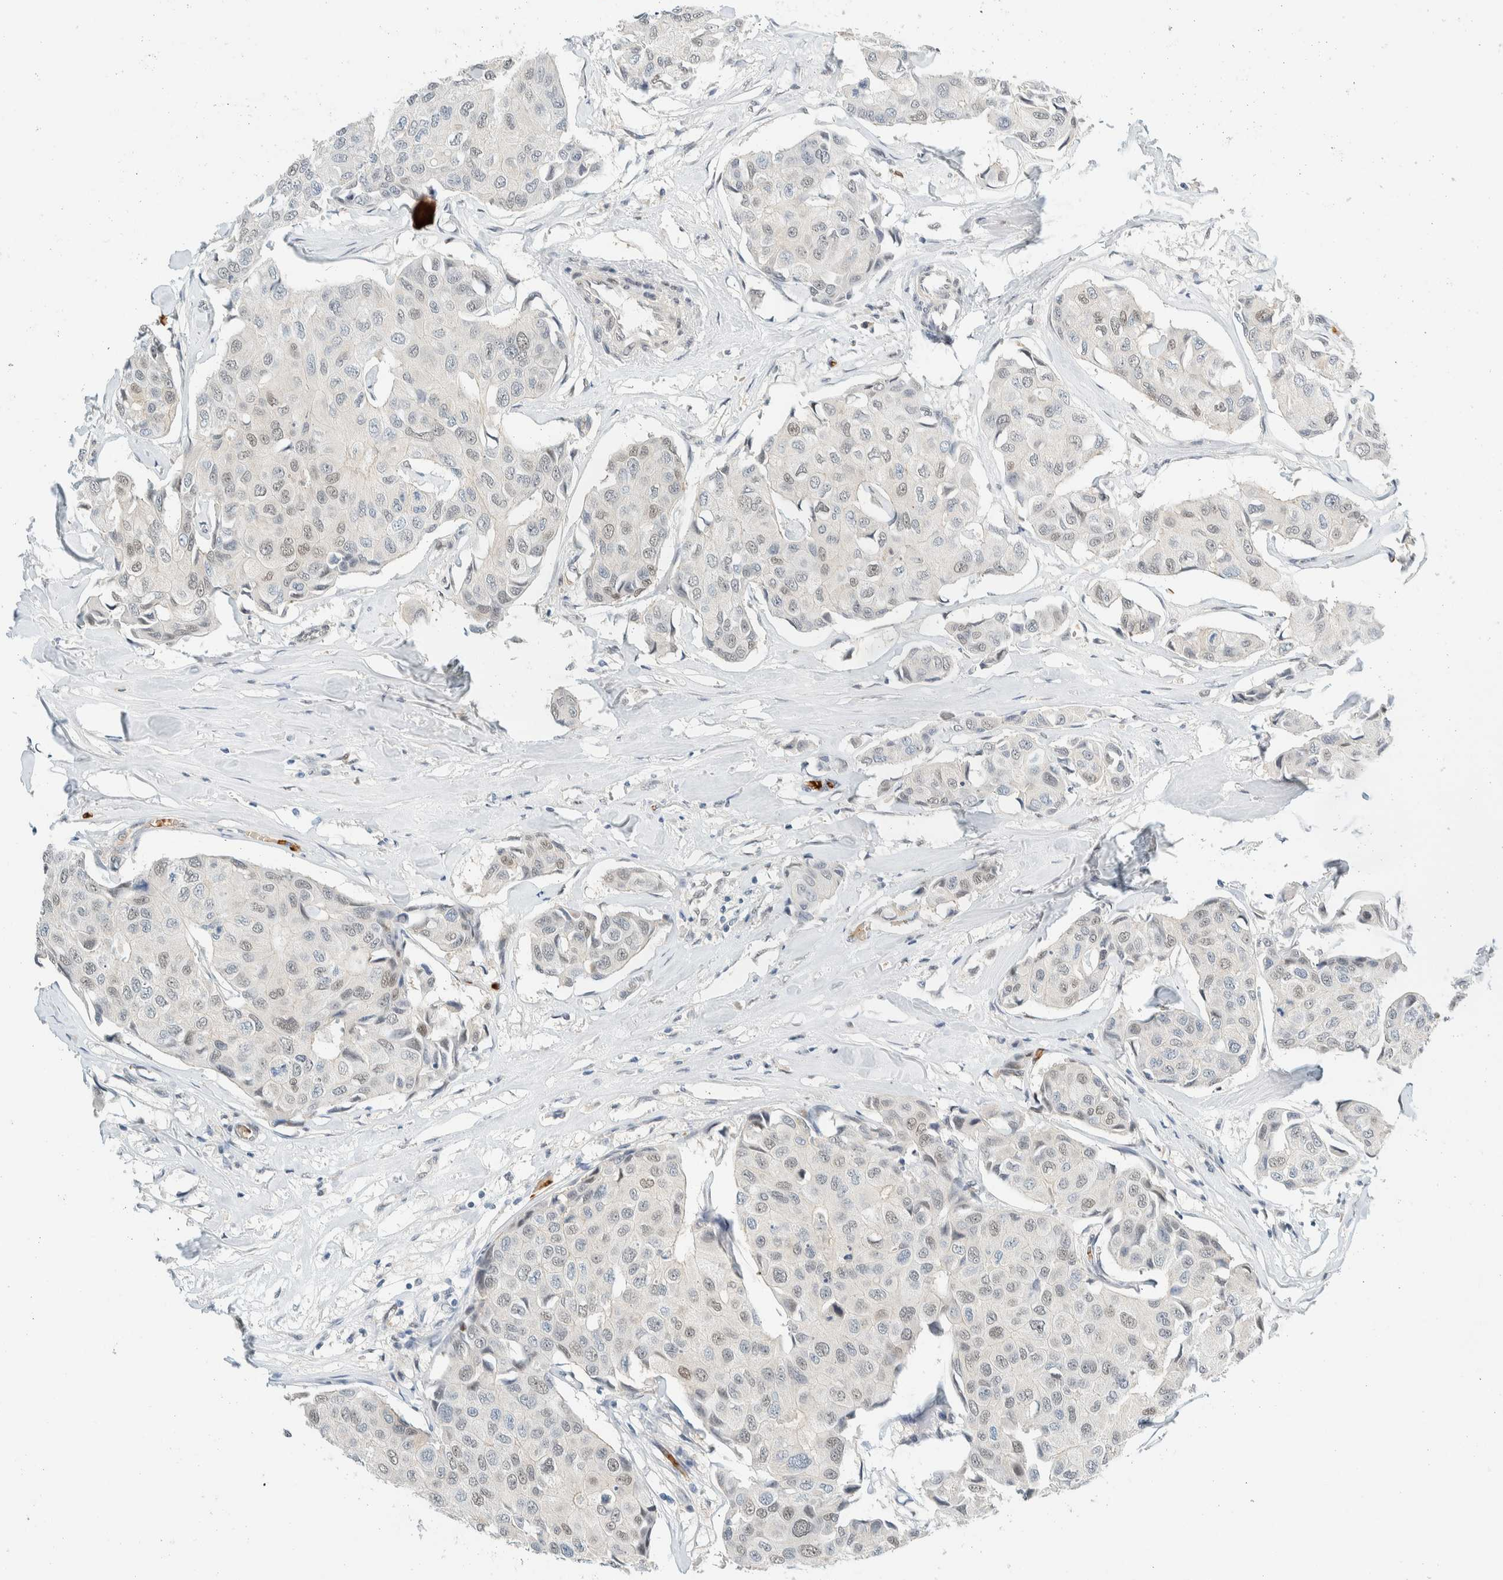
{"staining": {"intensity": "weak", "quantity": "<25%", "location": "nuclear"}, "tissue": "breast cancer", "cell_type": "Tumor cells", "image_type": "cancer", "snomed": [{"axis": "morphology", "description": "Duct carcinoma"}, {"axis": "topography", "description": "Breast"}], "caption": "Immunohistochemical staining of human breast infiltrating ductal carcinoma reveals no significant staining in tumor cells.", "gene": "TSTD2", "patient": {"sex": "female", "age": 80}}